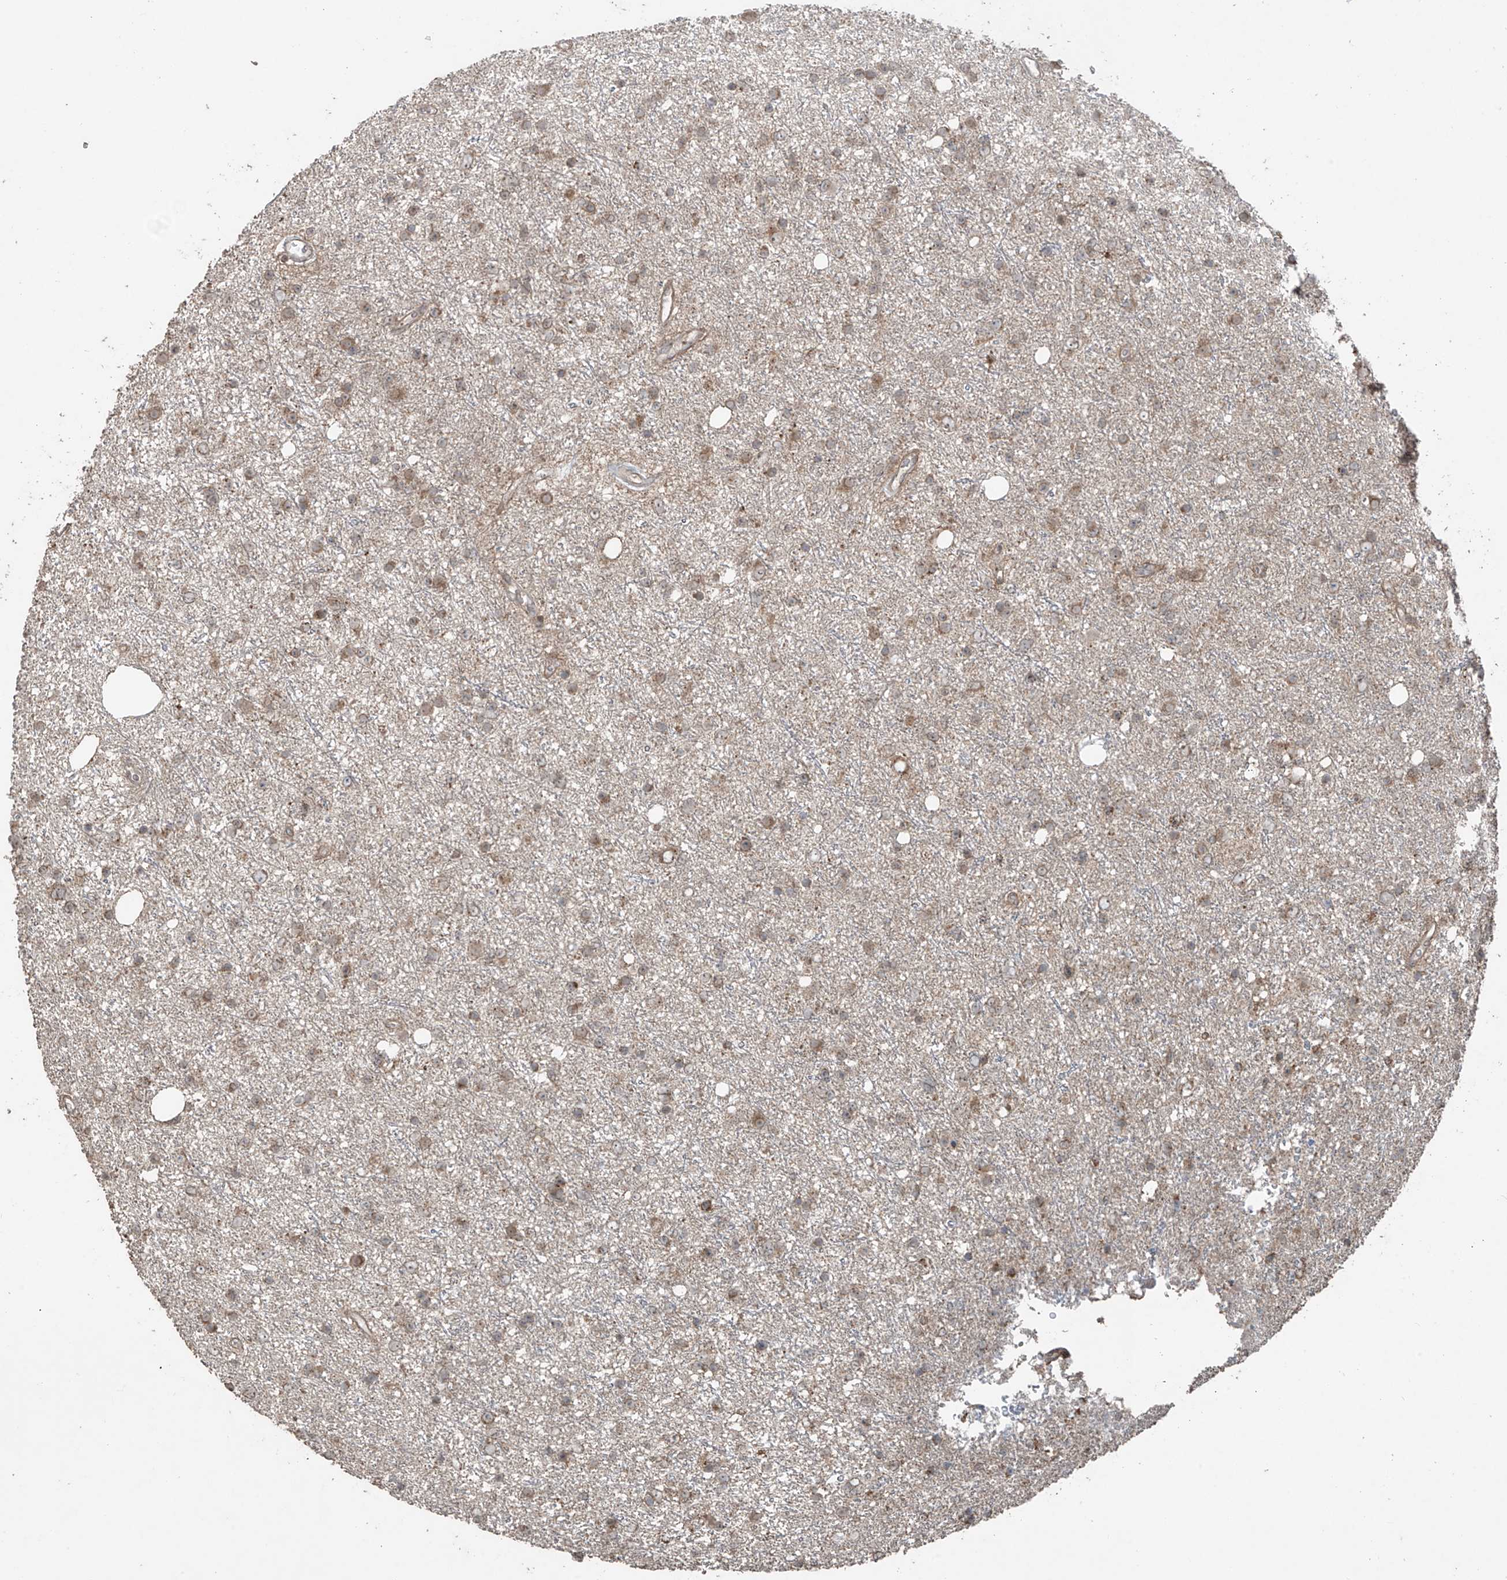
{"staining": {"intensity": "weak", "quantity": "25%-75%", "location": "cytoplasmic/membranous"}, "tissue": "glioma", "cell_type": "Tumor cells", "image_type": "cancer", "snomed": [{"axis": "morphology", "description": "Glioma, malignant, Low grade"}, {"axis": "topography", "description": "Cerebral cortex"}], "caption": "Immunohistochemistry (IHC) photomicrograph of neoplastic tissue: human glioma stained using immunohistochemistry (IHC) displays low levels of weak protein expression localized specifically in the cytoplasmic/membranous of tumor cells, appearing as a cytoplasmic/membranous brown color.", "gene": "PGPEP1", "patient": {"sex": "female", "age": 39}}